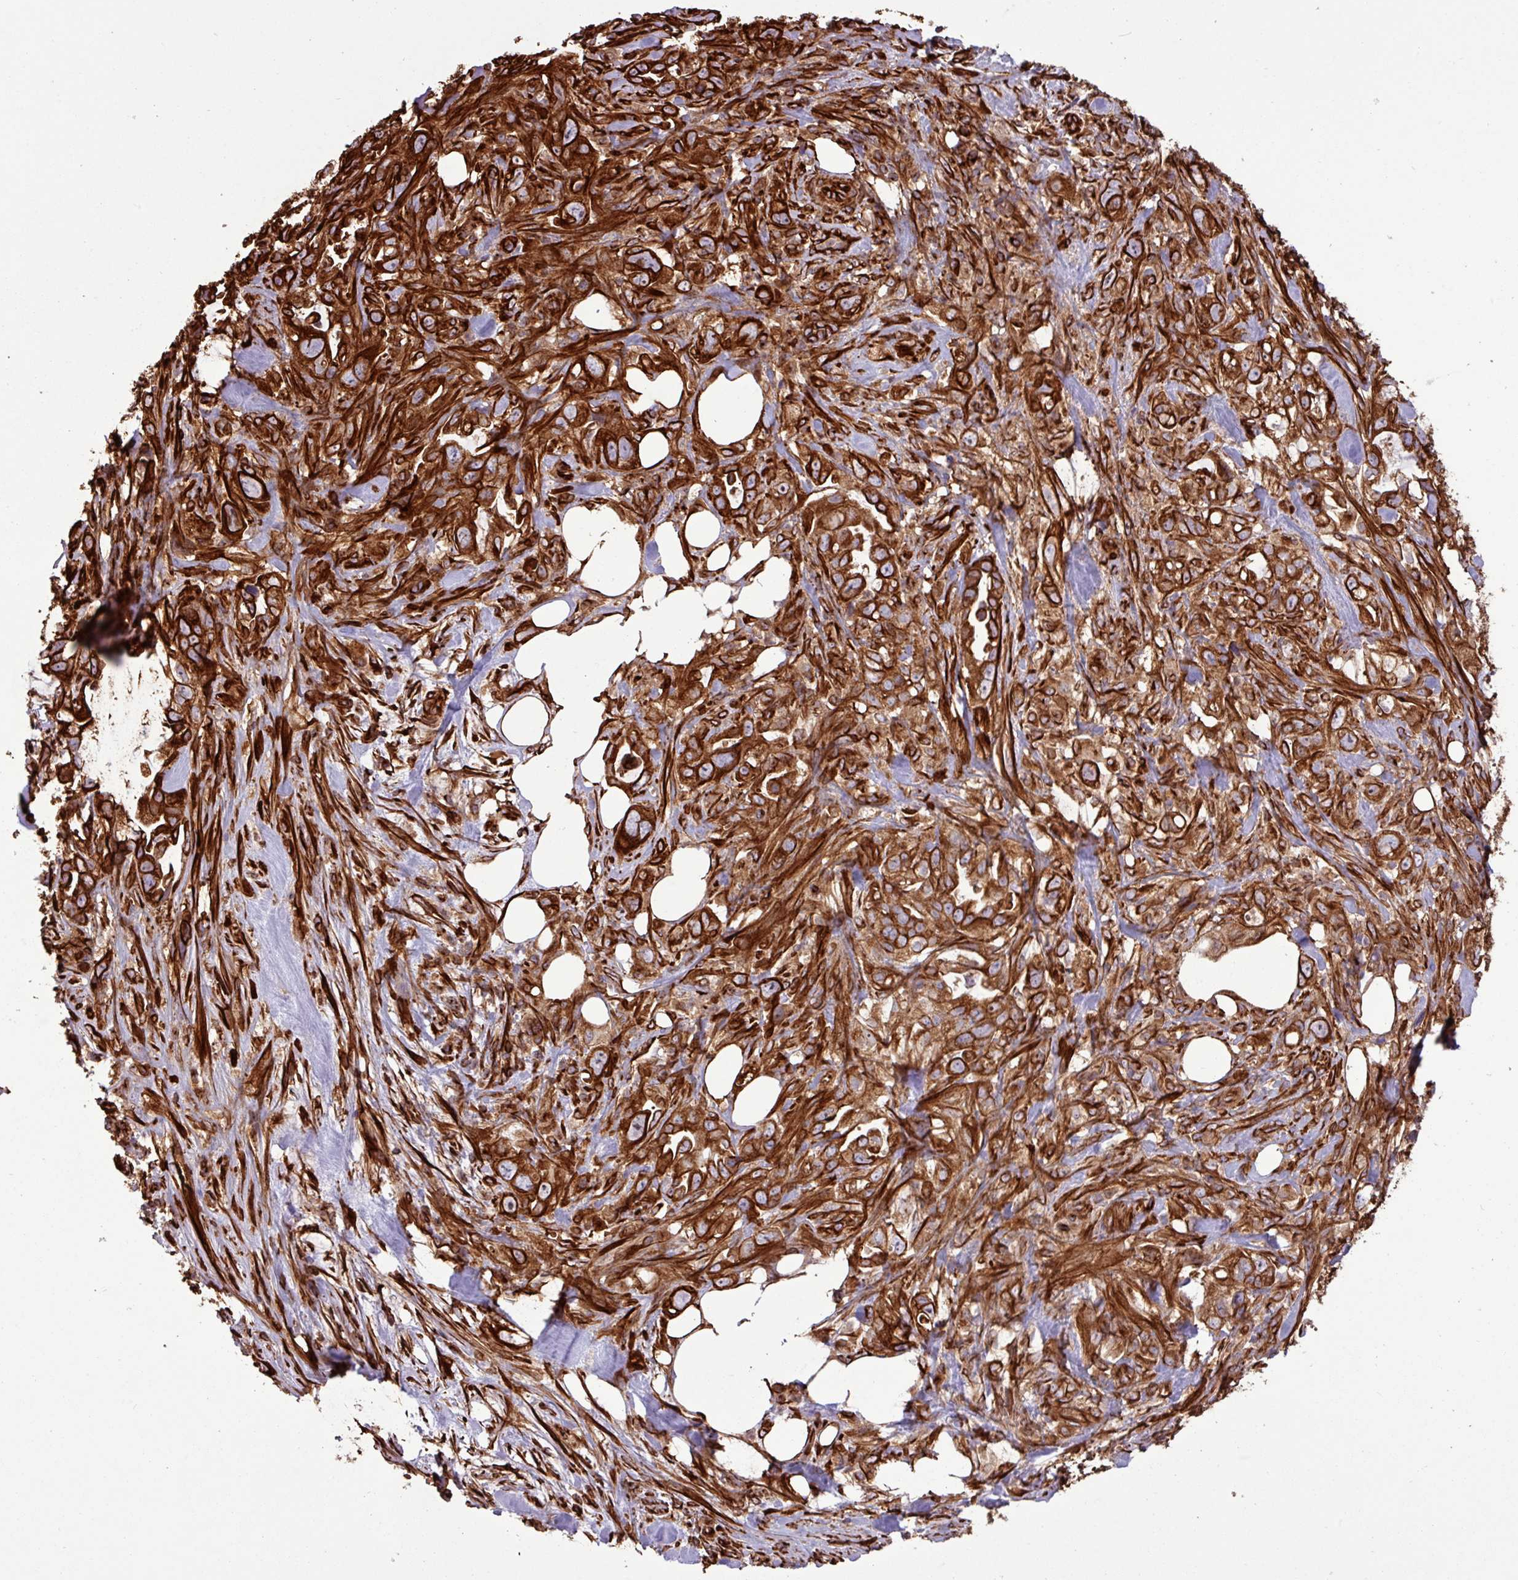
{"staining": {"intensity": "strong", "quantity": ">75%", "location": "cytoplasmic/membranous"}, "tissue": "pancreatic cancer", "cell_type": "Tumor cells", "image_type": "cancer", "snomed": [{"axis": "morphology", "description": "Adenocarcinoma, NOS"}, {"axis": "topography", "description": "Pancreas"}], "caption": "Immunohistochemistry staining of pancreatic cancer, which demonstrates high levels of strong cytoplasmic/membranous staining in approximately >75% of tumor cells indicating strong cytoplasmic/membranous protein staining. The staining was performed using DAB (3,3'-diaminobenzidine) (brown) for protein detection and nuclei were counterstained in hematoxylin (blue).", "gene": "ZNF300", "patient": {"sex": "female", "age": 61}}